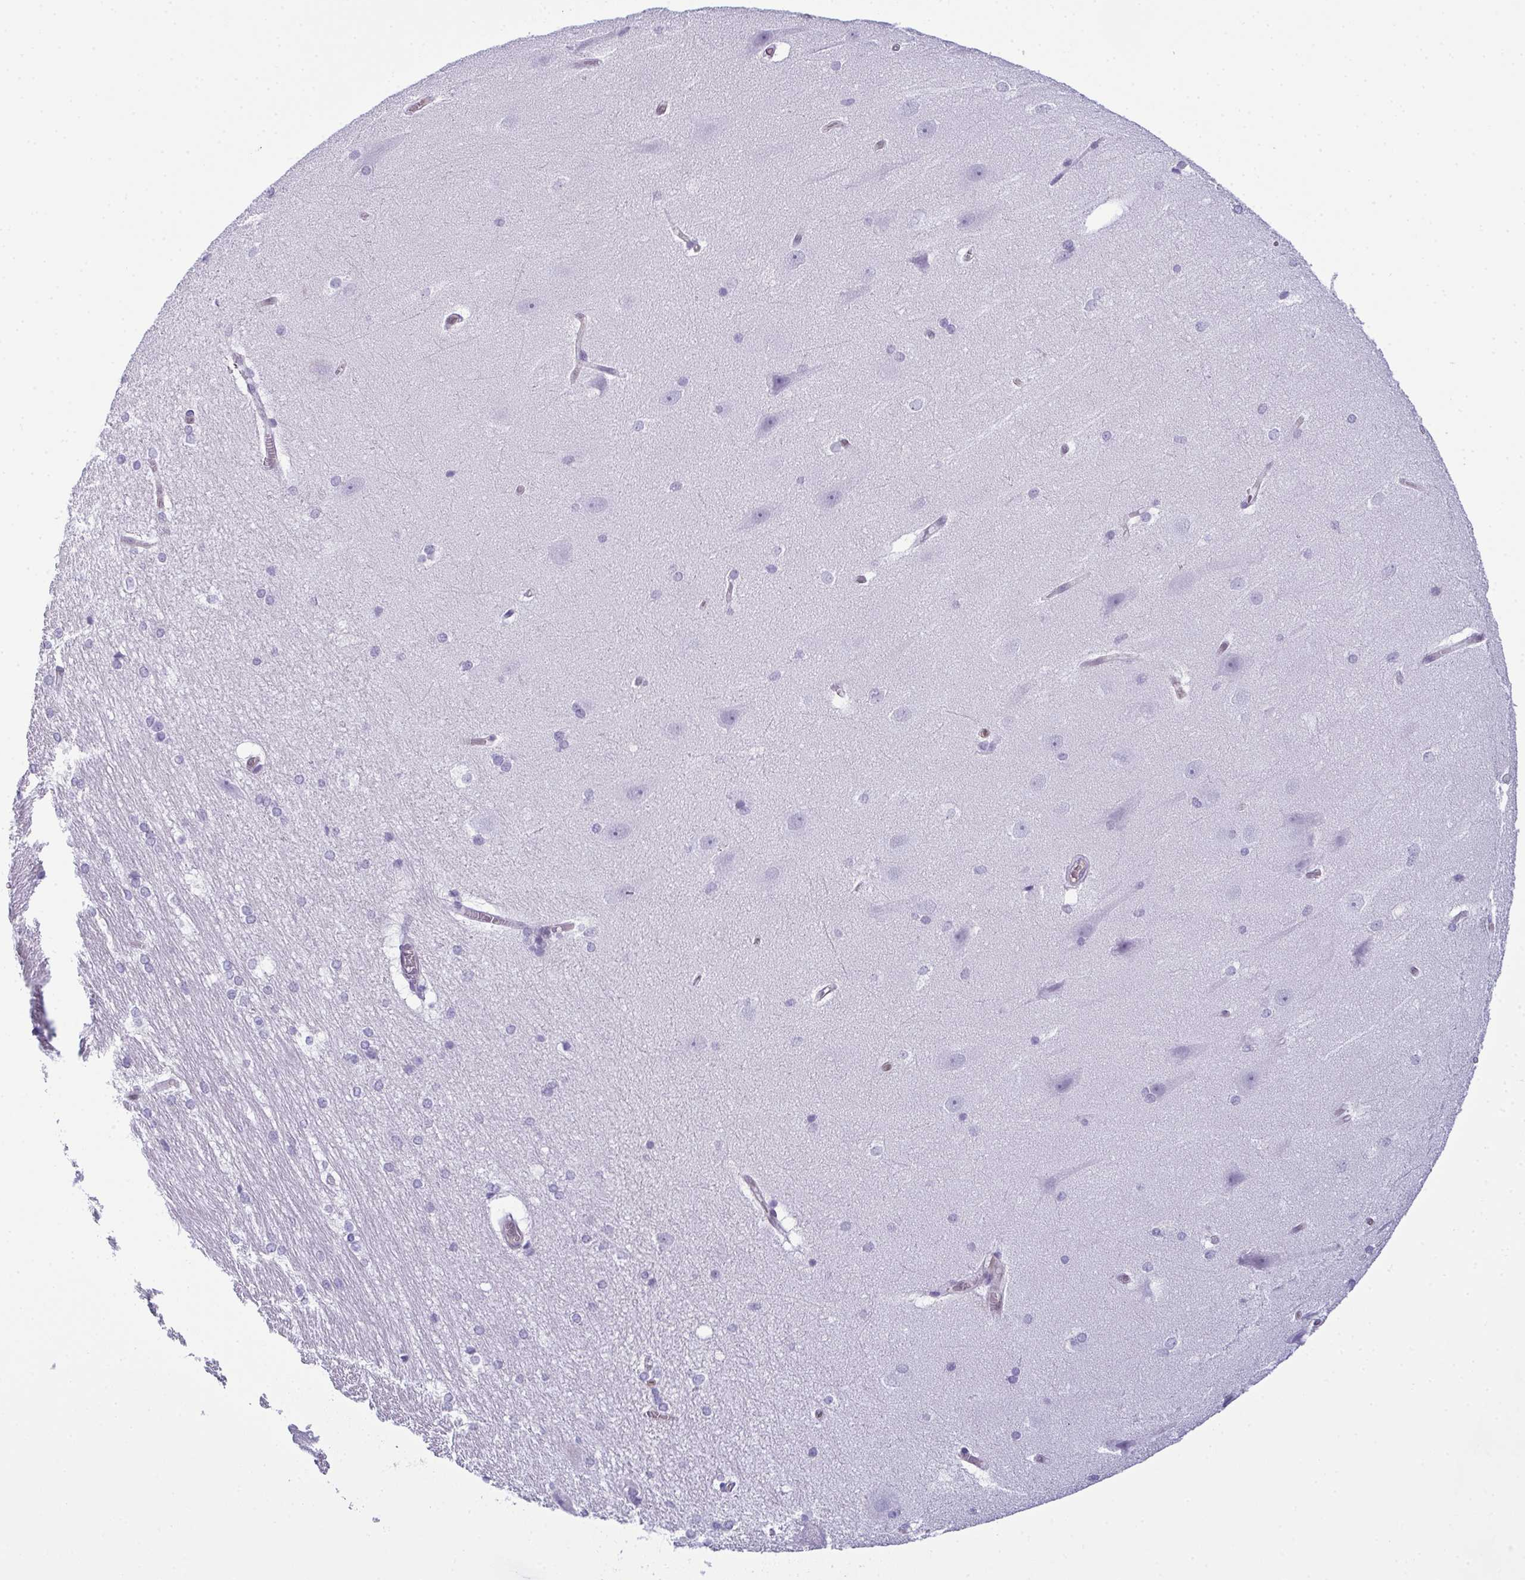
{"staining": {"intensity": "negative", "quantity": "none", "location": "none"}, "tissue": "hippocampus", "cell_type": "Glial cells", "image_type": "normal", "snomed": [{"axis": "morphology", "description": "Normal tissue, NOS"}, {"axis": "topography", "description": "Cerebral cortex"}, {"axis": "topography", "description": "Hippocampus"}], "caption": "DAB (3,3'-diaminobenzidine) immunohistochemical staining of benign human hippocampus reveals no significant staining in glial cells. (Stains: DAB immunohistochemistry with hematoxylin counter stain, Microscopy: brightfield microscopy at high magnification).", "gene": "CDA", "patient": {"sex": "female", "age": 19}}